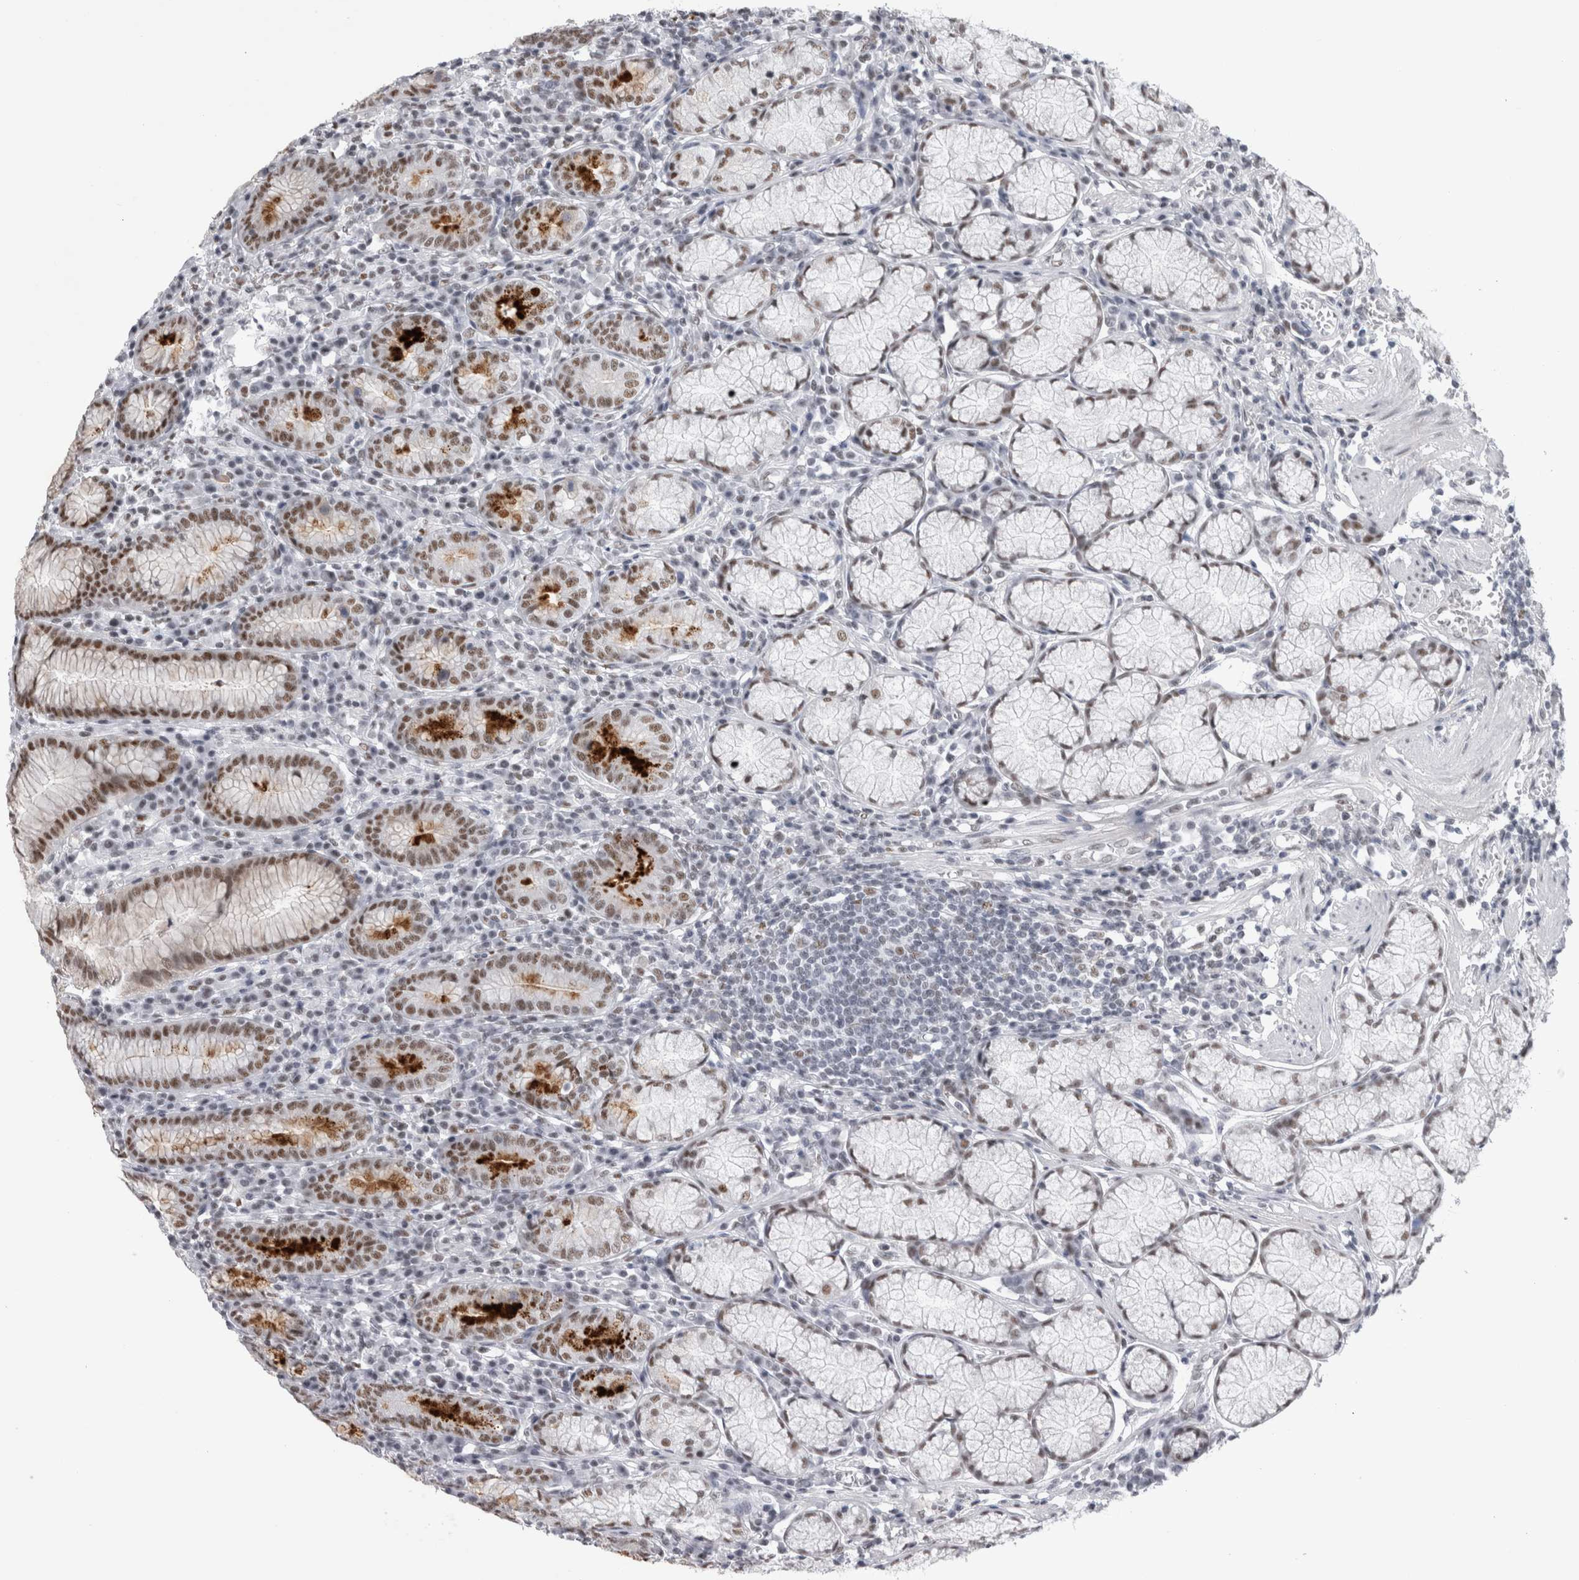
{"staining": {"intensity": "moderate", "quantity": "25%-75%", "location": "nuclear"}, "tissue": "stomach", "cell_type": "Glandular cells", "image_type": "normal", "snomed": [{"axis": "morphology", "description": "Normal tissue, NOS"}, {"axis": "topography", "description": "Stomach"}], "caption": "Glandular cells reveal medium levels of moderate nuclear expression in about 25%-75% of cells in benign stomach. The staining was performed using DAB (3,3'-diaminobenzidine), with brown indicating positive protein expression. Nuclei are stained blue with hematoxylin.", "gene": "API5", "patient": {"sex": "male", "age": 55}}